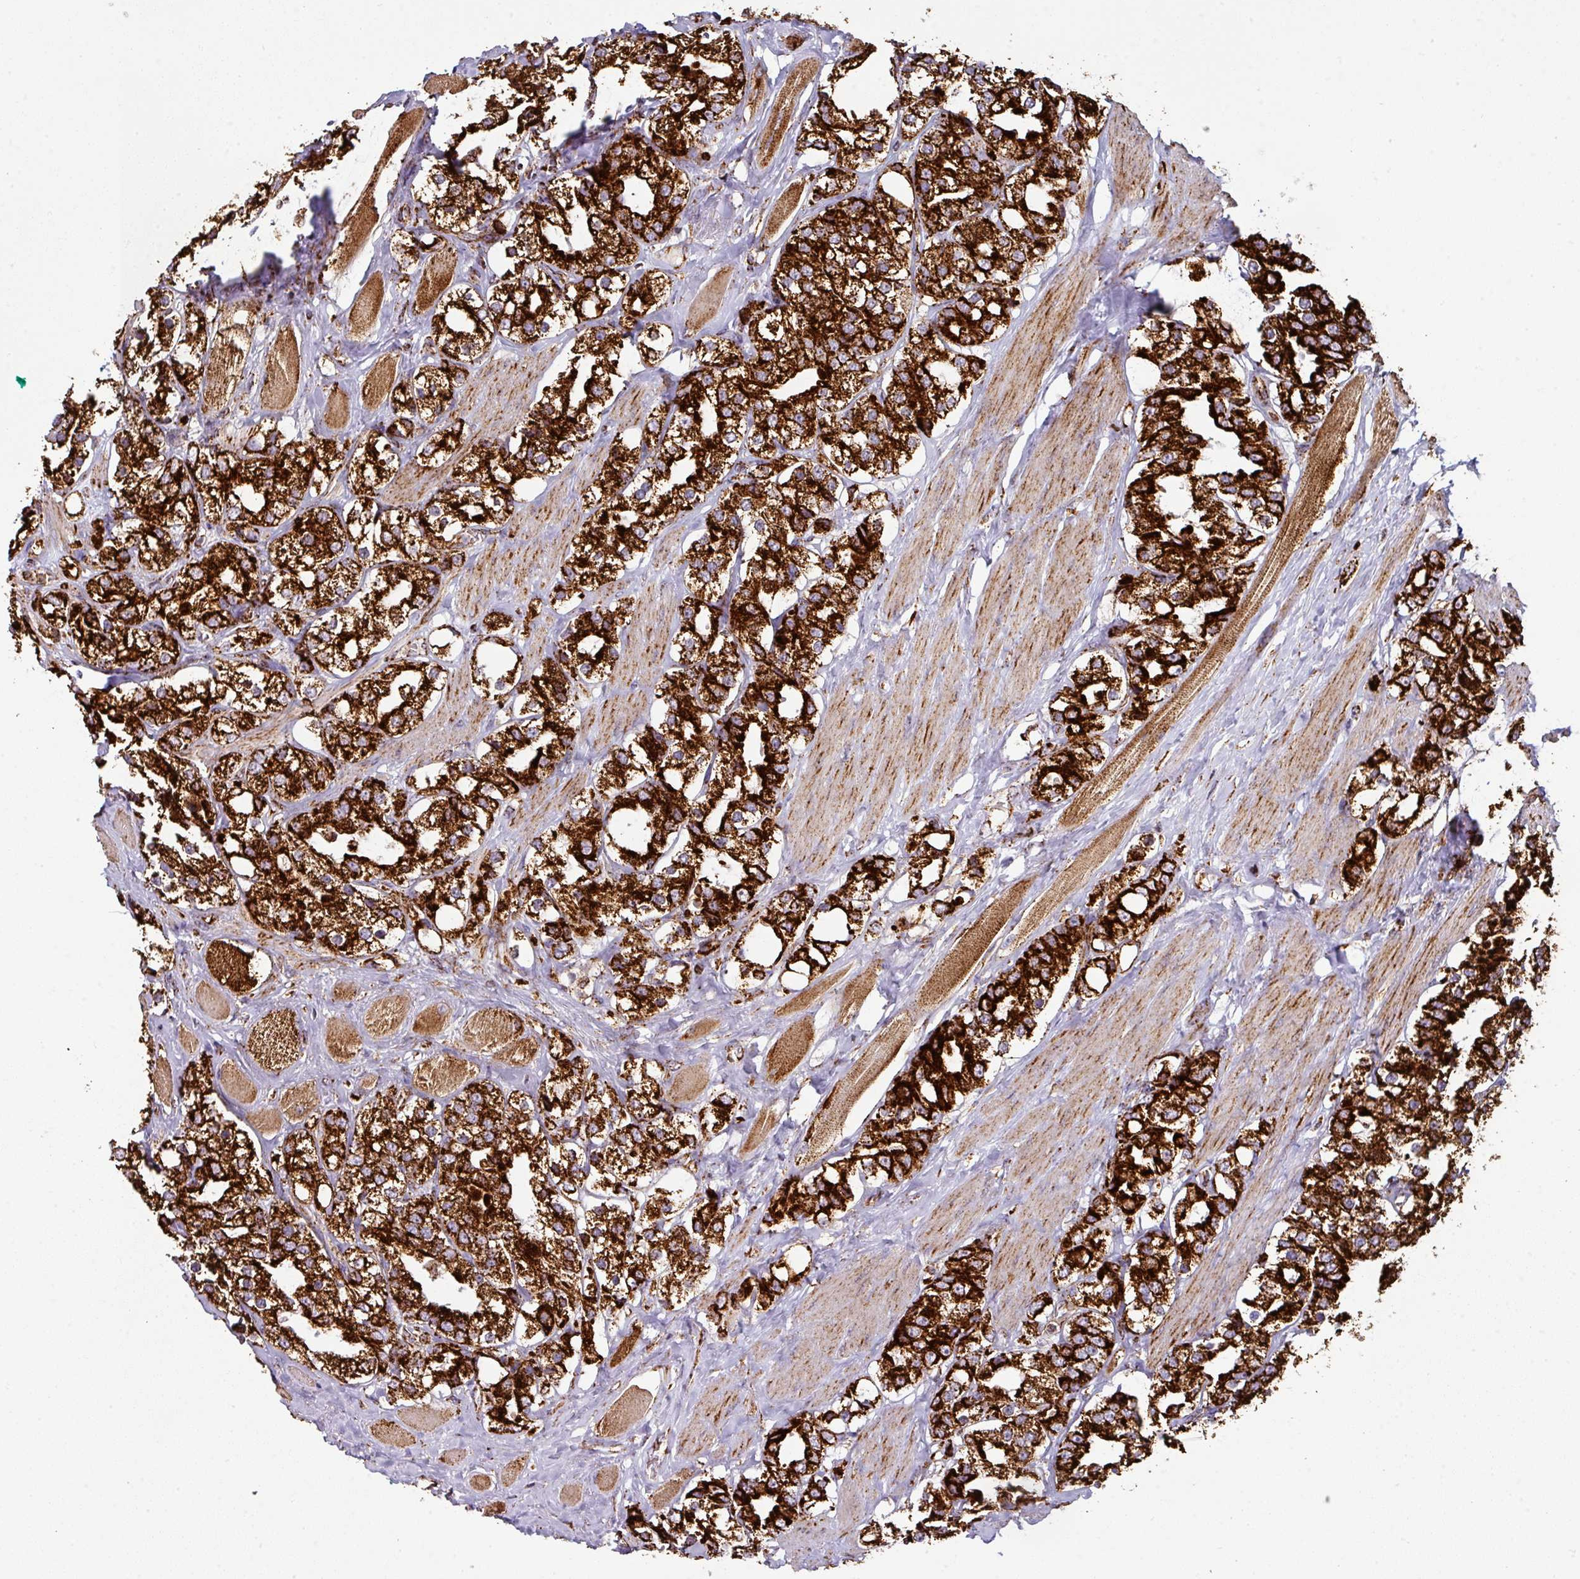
{"staining": {"intensity": "strong", "quantity": ">75%", "location": "cytoplasmic/membranous"}, "tissue": "prostate cancer", "cell_type": "Tumor cells", "image_type": "cancer", "snomed": [{"axis": "morphology", "description": "Adenocarcinoma, NOS"}, {"axis": "topography", "description": "Prostate"}], "caption": "Prostate adenocarcinoma tissue displays strong cytoplasmic/membranous positivity in about >75% of tumor cells, visualized by immunohistochemistry.", "gene": "TRAP1", "patient": {"sex": "male", "age": 79}}